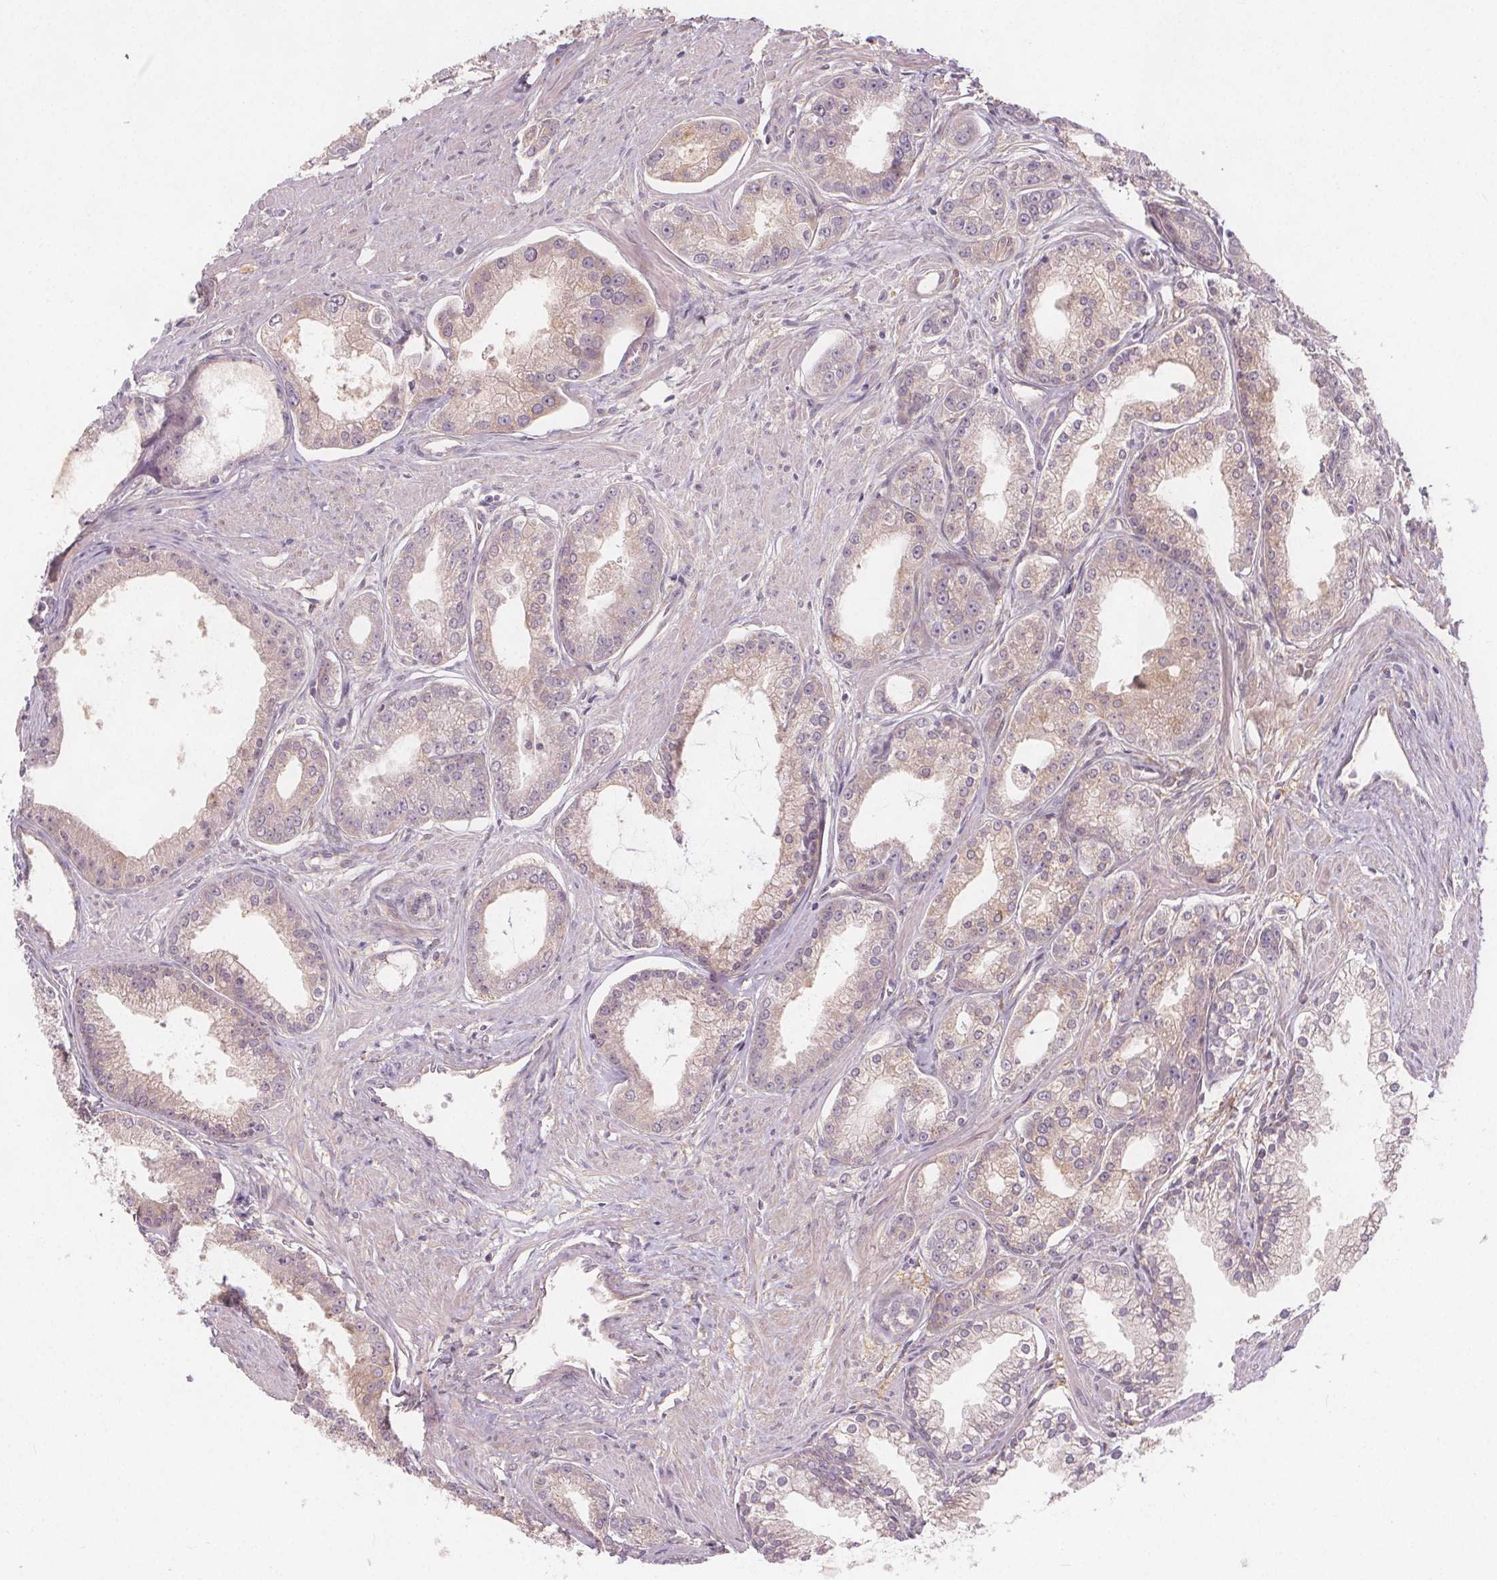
{"staining": {"intensity": "weak", "quantity": "25%-75%", "location": "cytoplasmic/membranous"}, "tissue": "prostate cancer", "cell_type": "Tumor cells", "image_type": "cancer", "snomed": [{"axis": "morphology", "description": "Adenocarcinoma, NOS"}, {"axis": "topography", "description": "Prostate"}], "caption": "Approximately 25%-75% of tumor cells in adenocarcinoma (prostate) exhibit weak cytoplasmic/membranous protein staining as visualized by brown immunohistochemical staining.", "gene": "VNN1", "patient": {"sex": "male", "age": 71}}